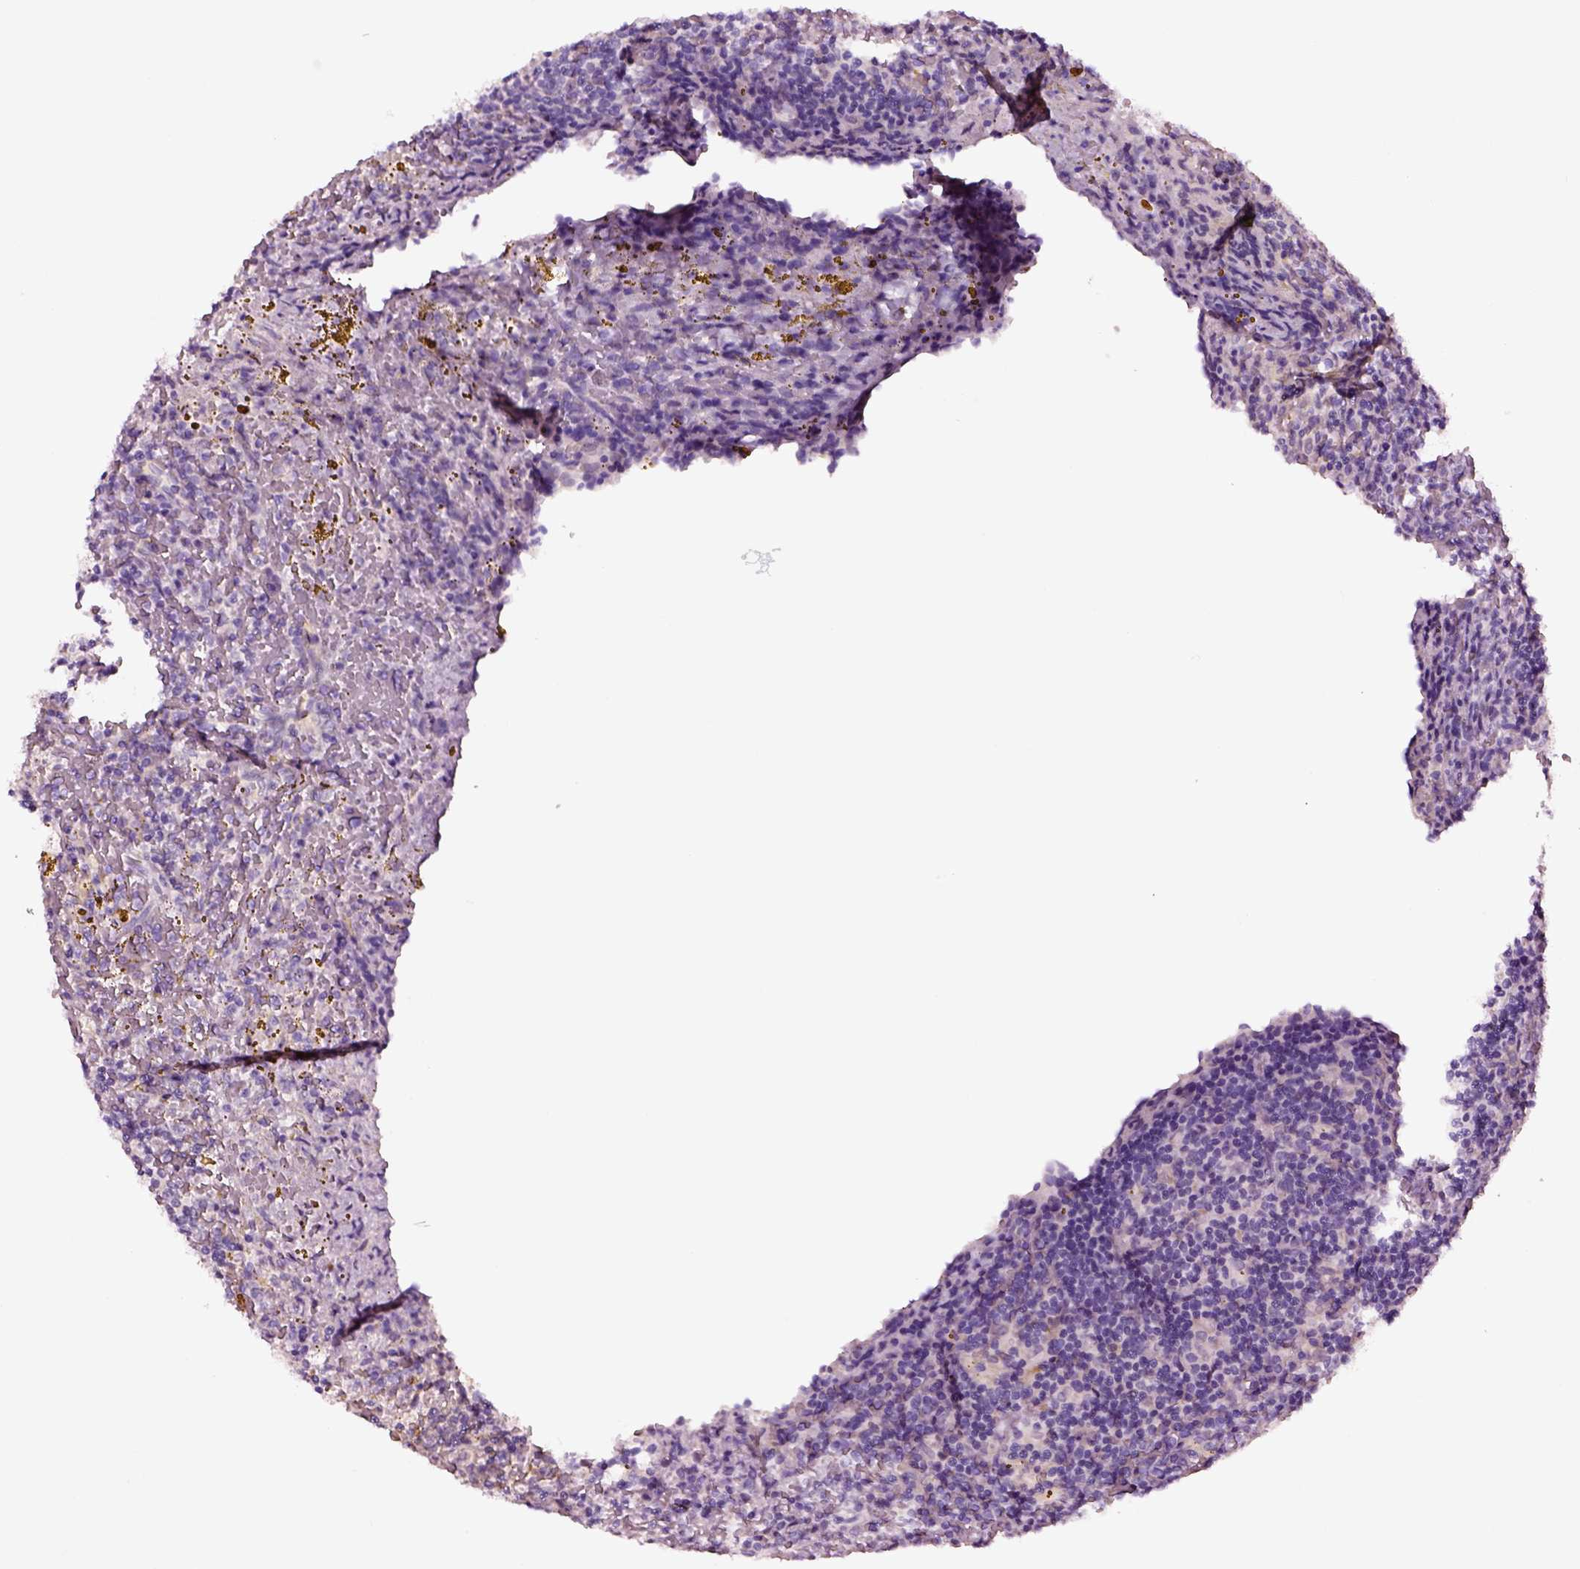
{"staining": {"intensity": "negative", "quantity": "none", "location": "none"}, "tissue": "lymphoma", "cell_type": "Tumor cells", "image_type": "cancer", "snomed": [{"axis": "morphology", "description": "Malignant lymphoma, non-Hodgkin's type, Low grade"}, {"axis": "topography", "description": "Spleen"}], "caption": "This image is of lymphoma stained with immunohistochemistry (IHC) to label a protein in brown with the nuclei are counter-stained blue. There is no expression in tumor cells.", "gene": "TF", "patient": {"sex": "female", "age": 70}}